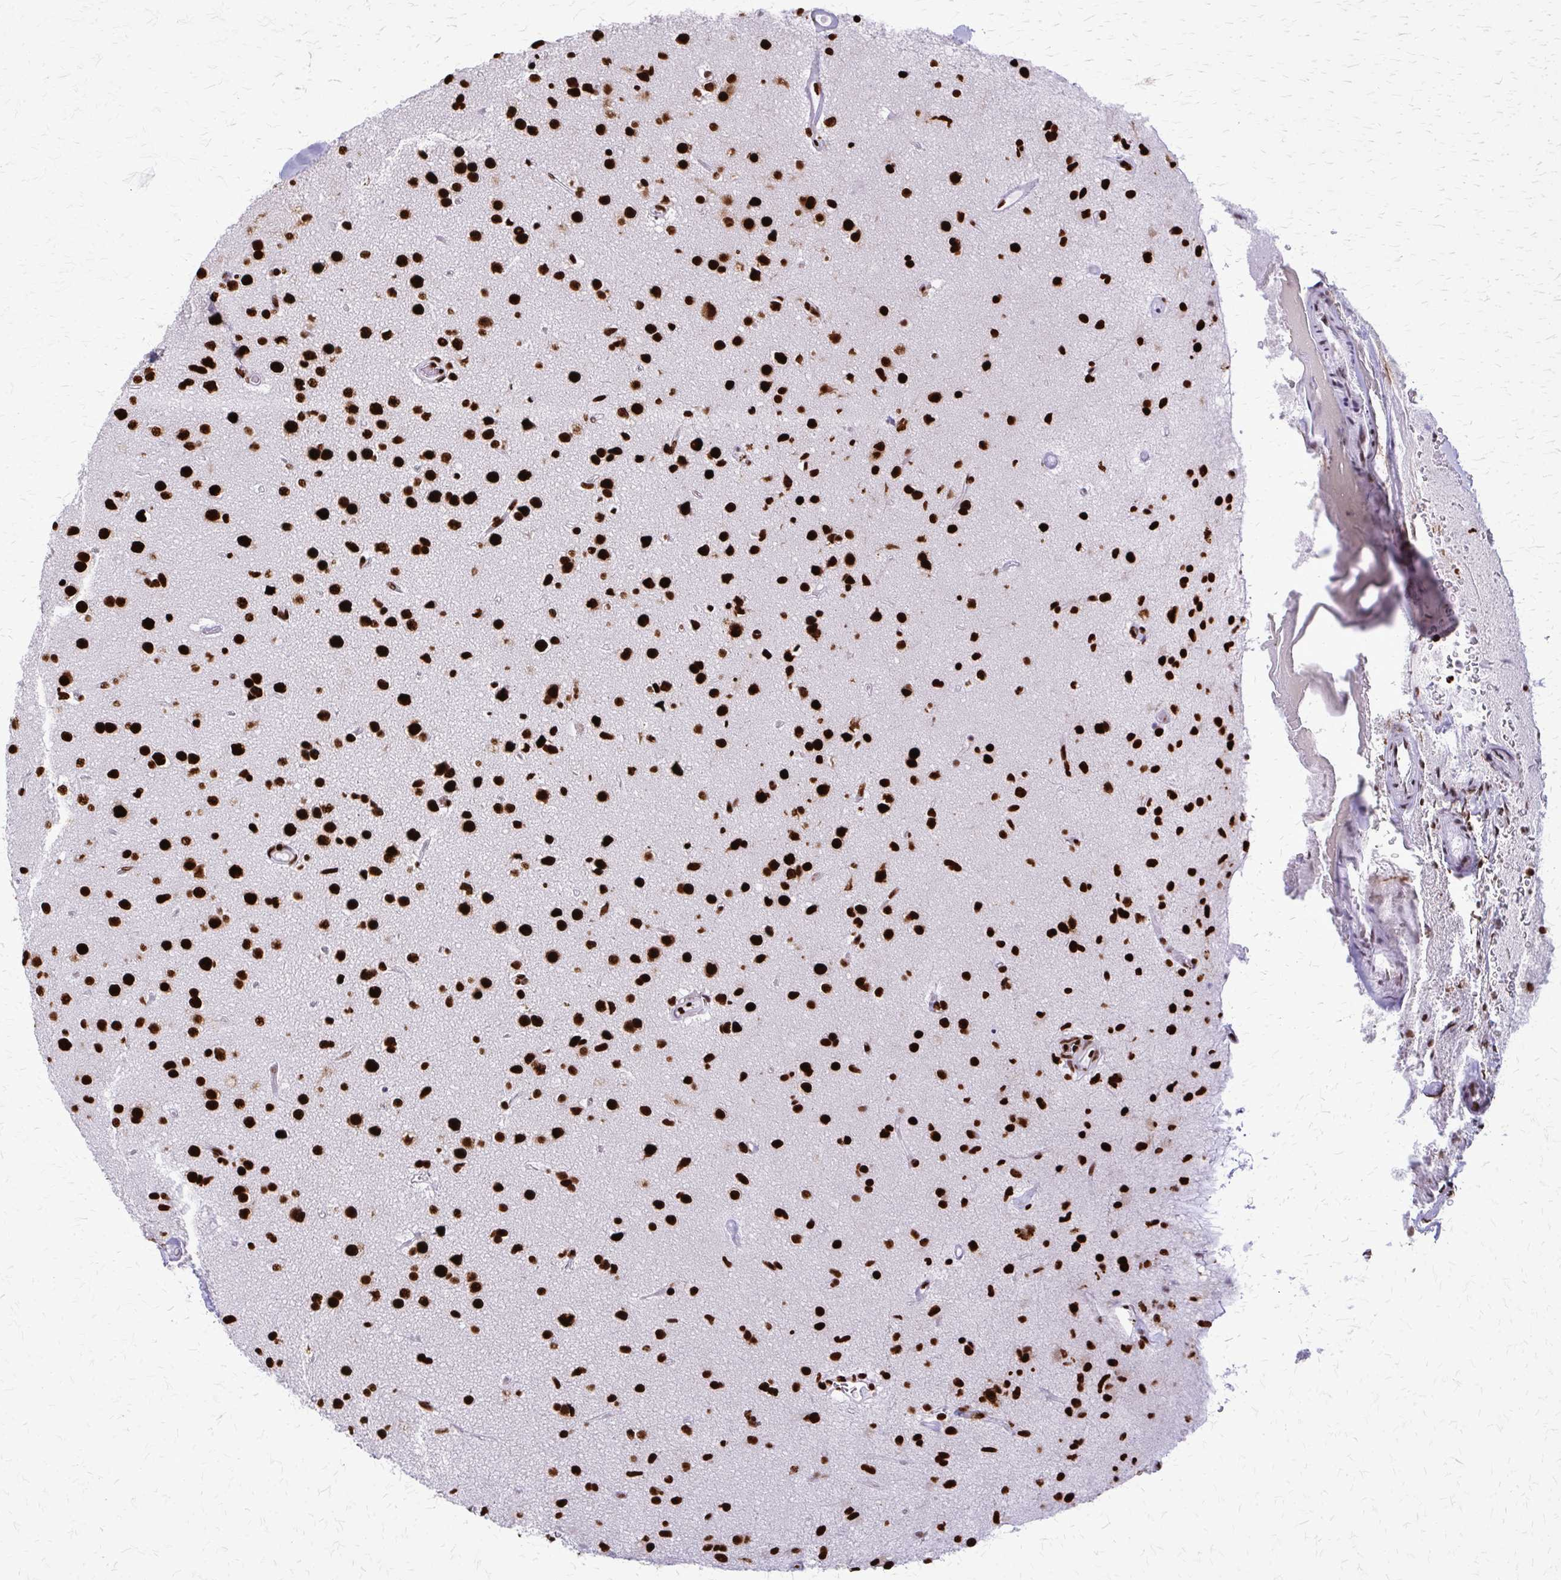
{"staining": {"intensity": "strong", "quantity": ">75%", "location": "nuclear"}, "tissue": "glioma", "cell_type": "Tumor cells", "image_type": "cancer", "snomed": [{"axis": "morphology", "description": "Glioma, malignant, Low grade"}, {"axis": "topography", "description": "Brain"}], "caption": "Glioma stained with a brown dye displays strong nuclear positive positivity in approximately >75% of tumor cells.", "gene": "SFPQ", "patient": {"sex": "male", "age": 65}}